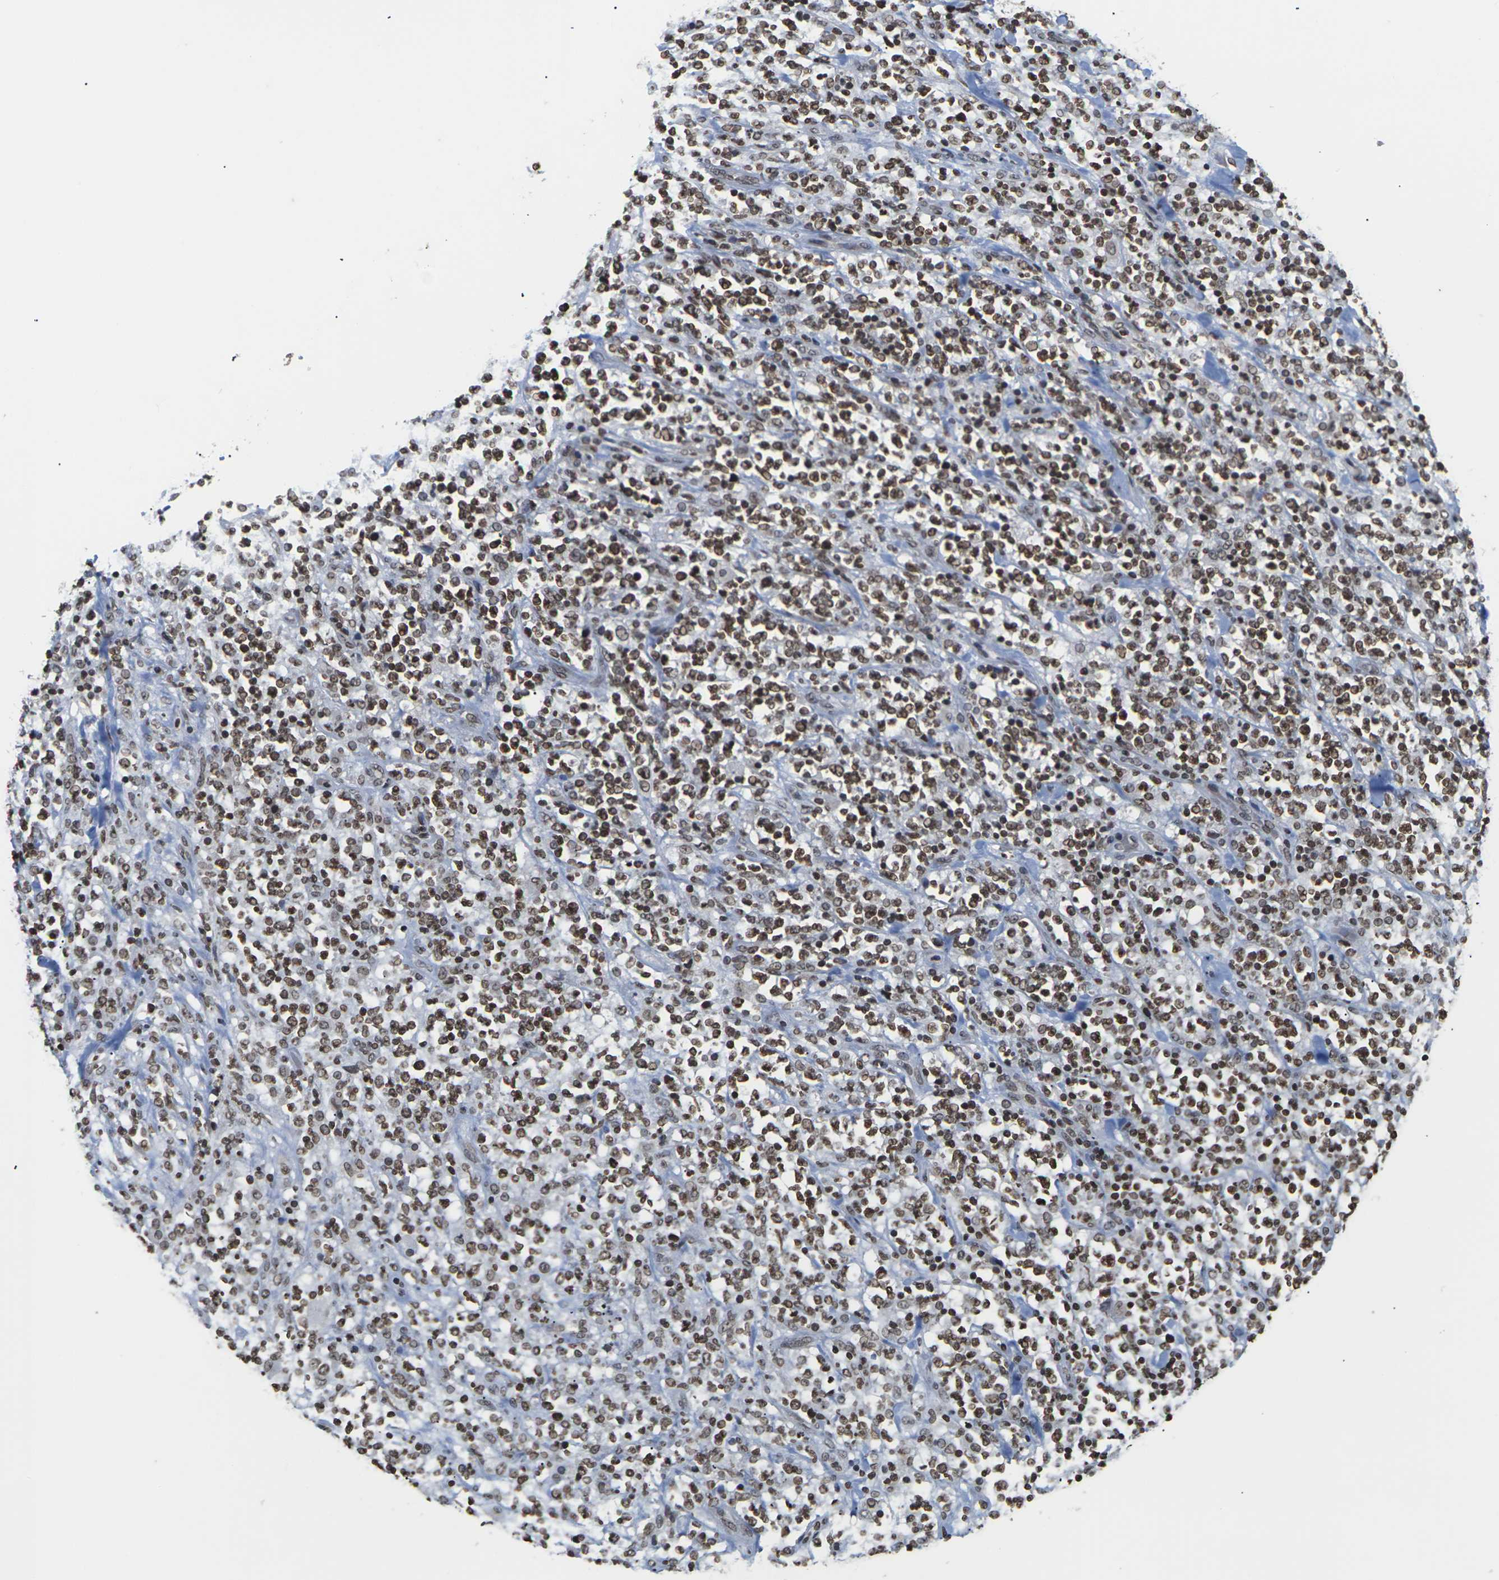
{"staining": {"intensity": "strong", "quantity": ">75%", "location": "nuclear"}, "tissue": "lymphoma", "cell_type": "Tumor cells", "image_type": "cancer", "snomed": [{"axis": "morphology", "description": "Malignant lymphoma, non-Hodgkin's type, High grade"}, {"axis": "topography", "description": "Soft tissue"}], "caption": "Malignant lymphoma, non-Hodgkin's type (high-grade) stained with DAB (3,3'-diaminobenzidine) immunohistochemistry (IHC) shows high levels of strong nuclear positivity in about >75% of tumor cells. (DAB = brown stain, brightfield microscopy at high magnification).", "gene": "ETV5", "patient": {"sex": "male", "age": 18}}